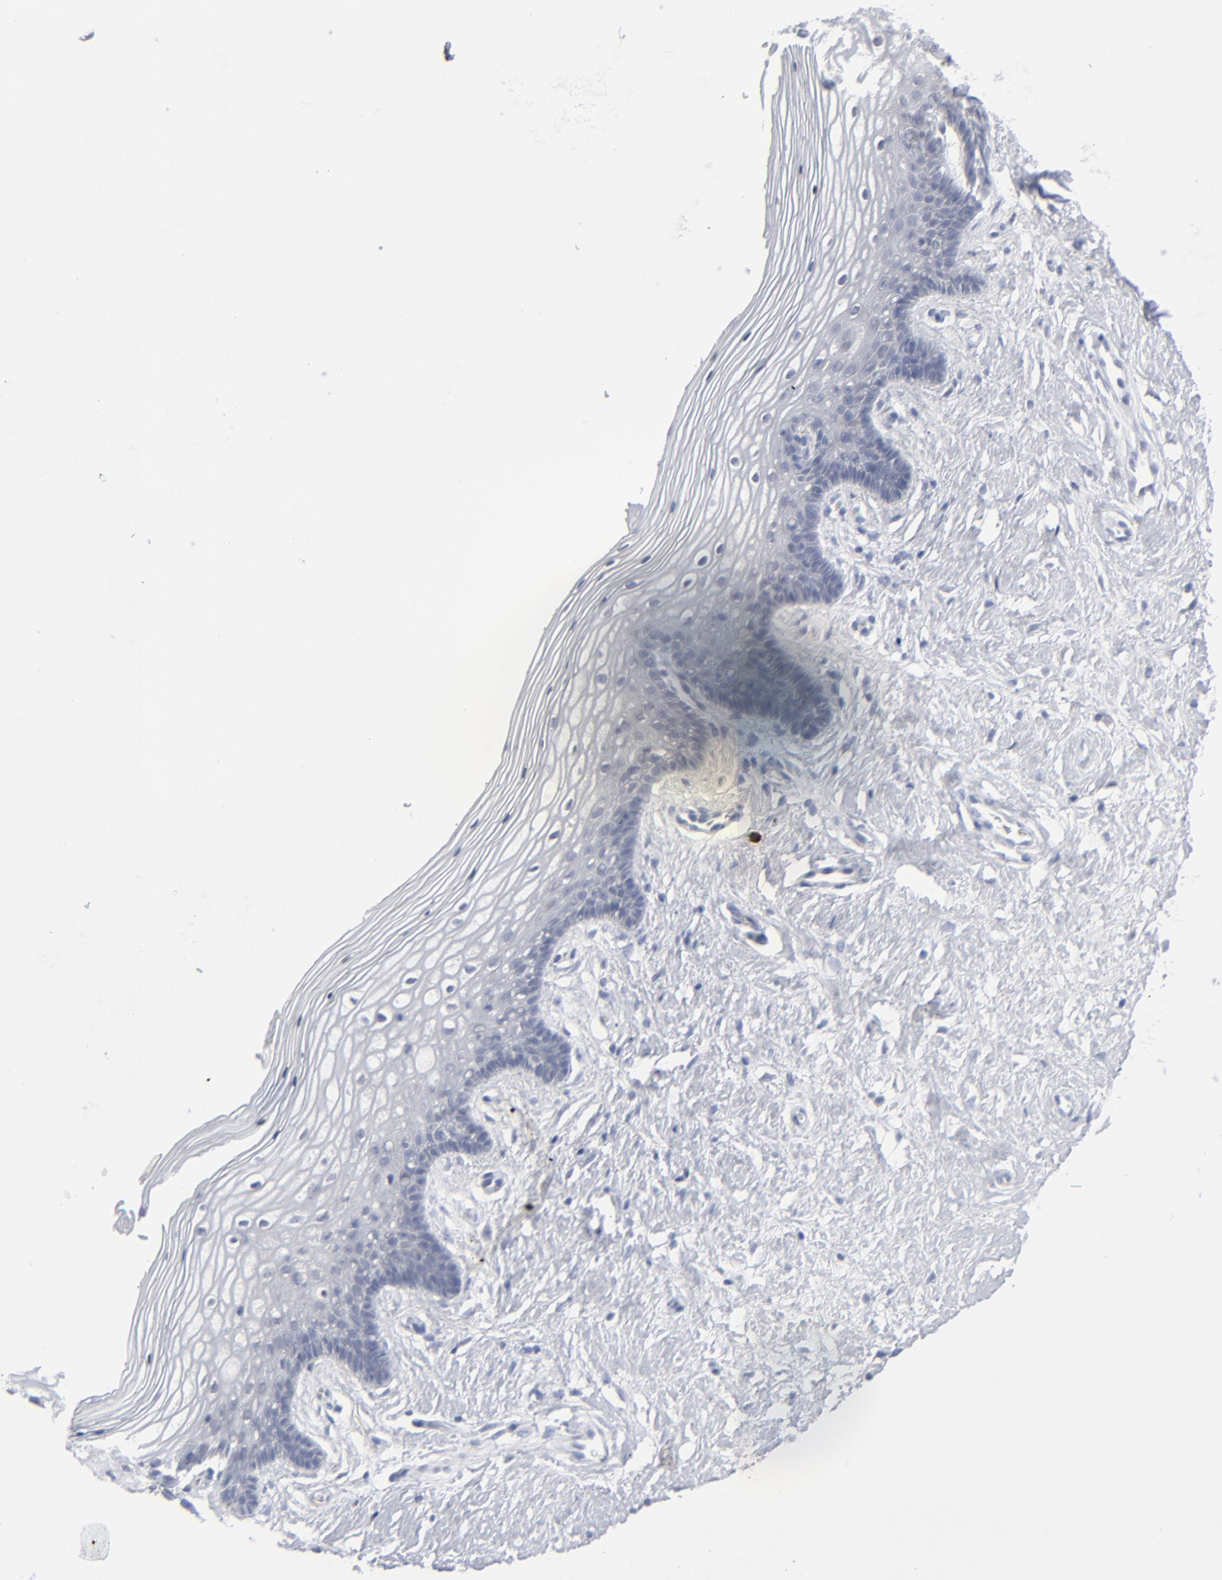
{"staining": {"intensity": "negative", "quantity": "none", "location": "none"}, "tissue": "vagina", "cell_type": "Squamous epithelial cells", "image_type": "normal", "snomed": [{"axis": "morphology", "description": "Normal tissue, NOS"}, {"axis": "topography", "description": "Vagina"}], "caption": "A histopathology image of human vagina is negative for staining in squamous epithelial cells. (Stains: DAB (3,3'-diaminobenzidine) IHC with hematoxylin counter stain, Microscopy: brightfield microscopy at high magnification).", "gene": "NUP88", "patient": {"sex": "female", "age": 46}}